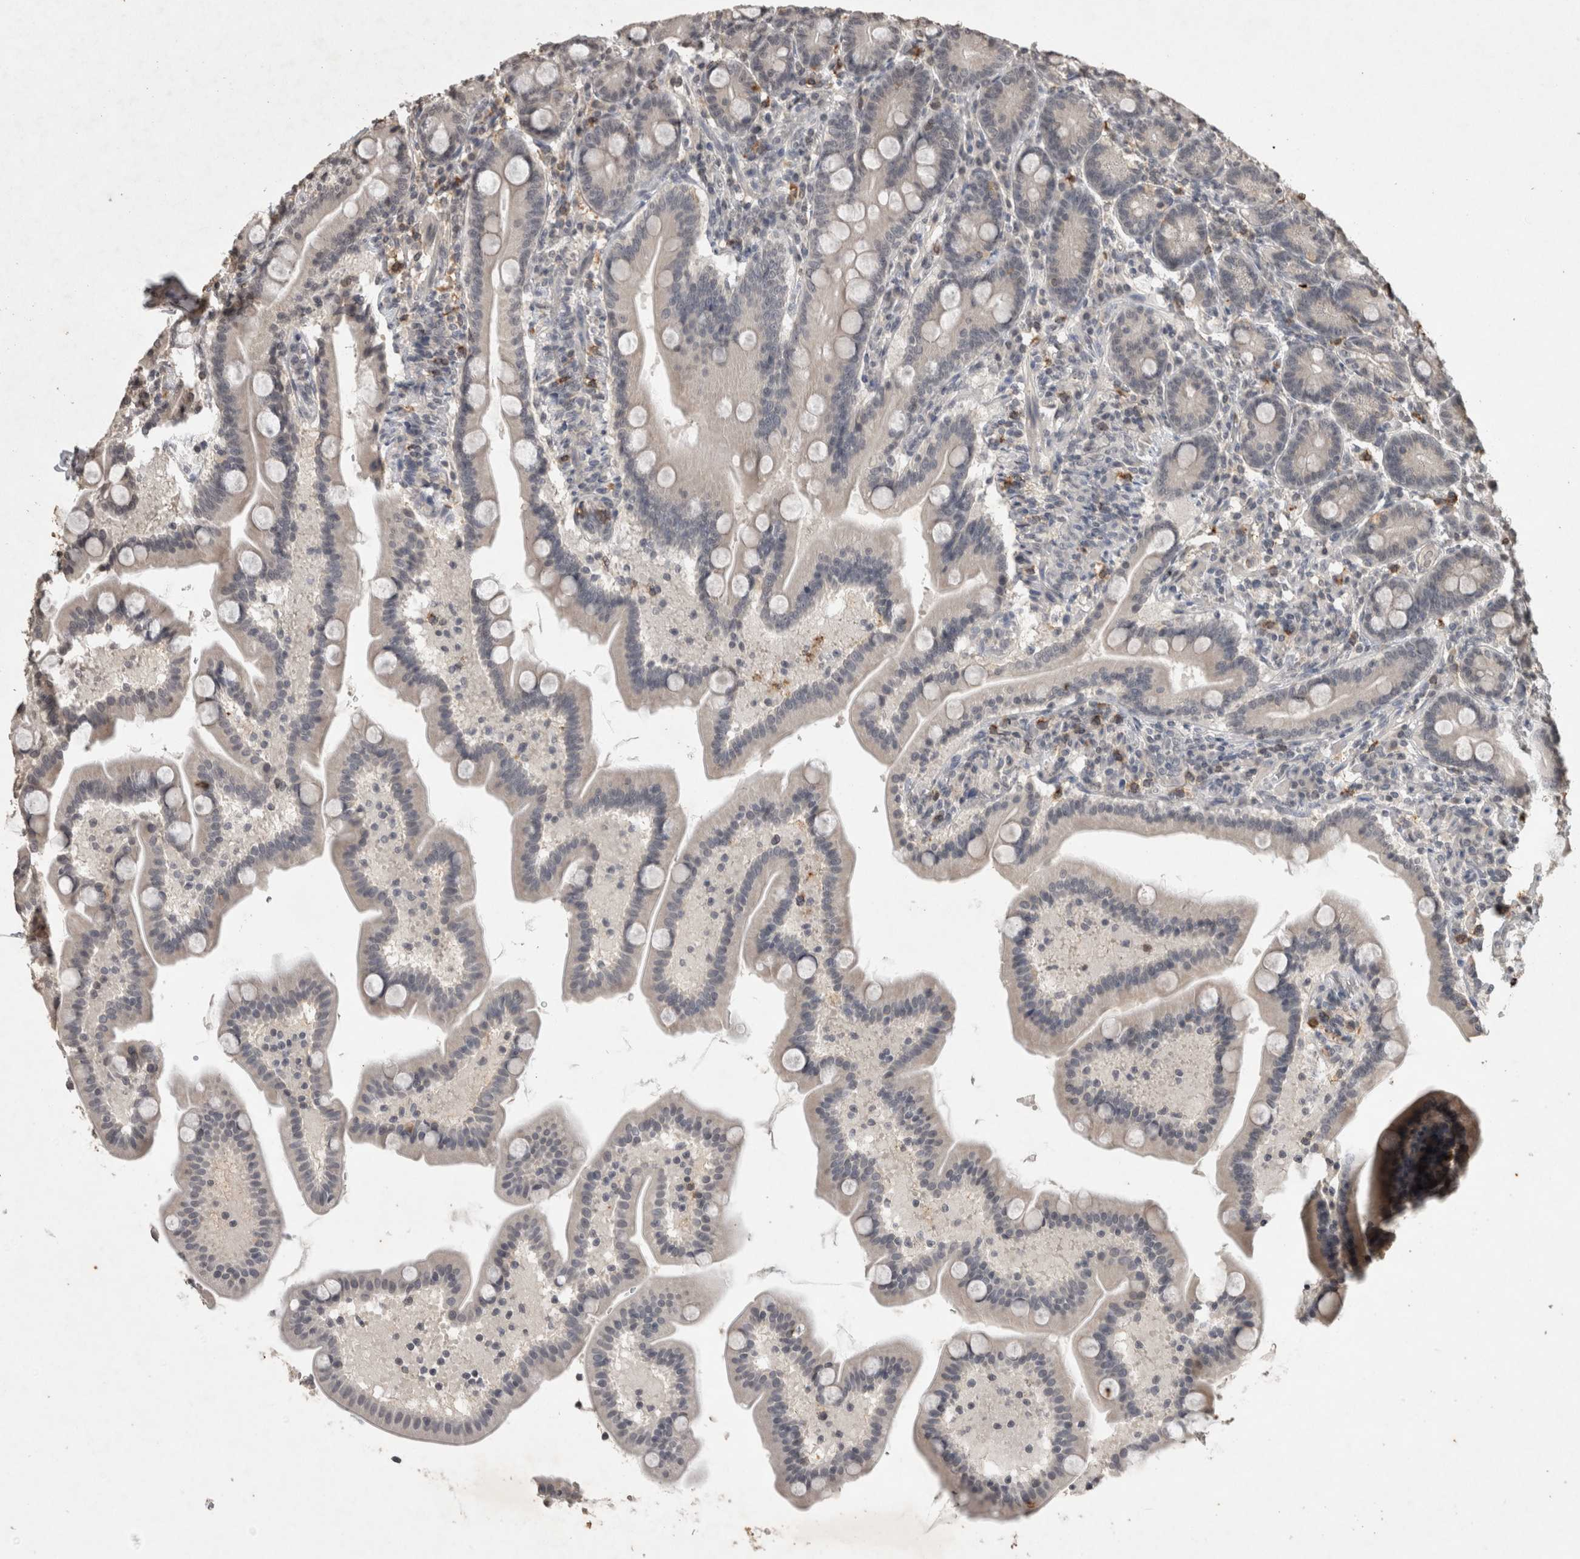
{"staining": {"intensity": "negative", "quantity": "none", "location": "none"}, "tissue": "duodenum", "cell_type": "Glandular cells", "image_type": "normal", "snomed": [{"axis": "morphology", "description": "Normal tissue, NOS"}, {"axis": "topography", "description": "Duodenum"}], "caption": "The micrograph demonstrates no staining of glandular cells in unremarkable duodenum.", "gene": "HRK", "patient": {"sex": "male", "age": 54}}